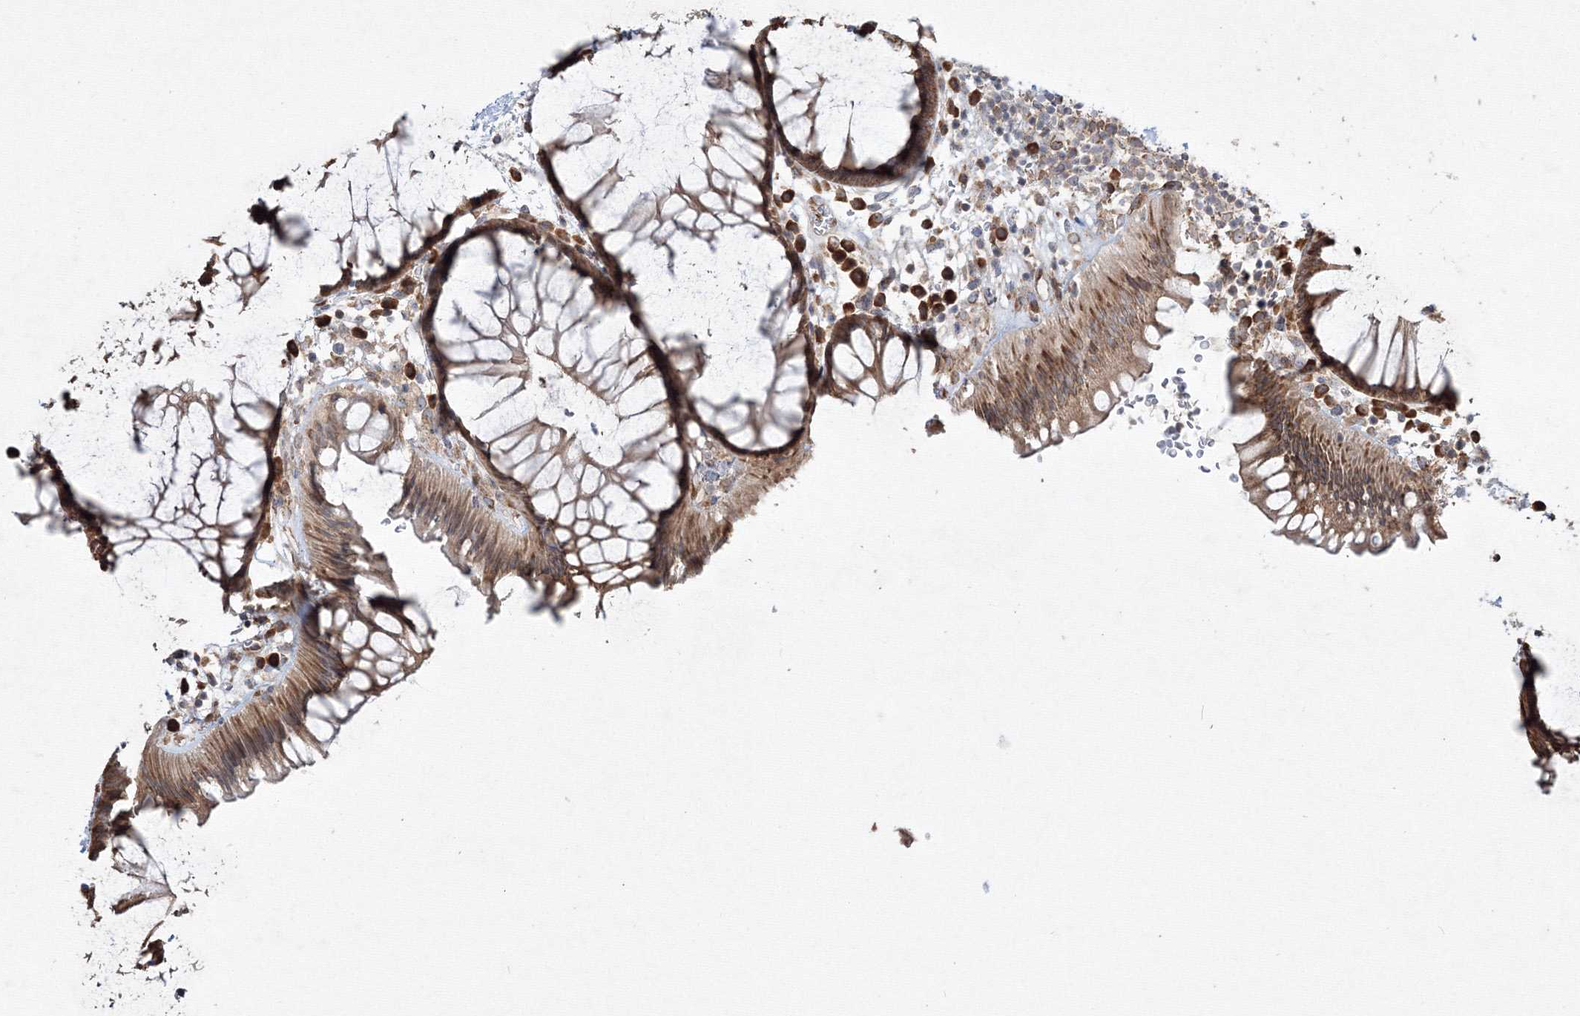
{"staining": {"intensity": "moderate", "quantity": ">75%", "location": "cytoplasmic/membranous"}, "tissue": "rectum", "cell_type": "Glandular cells", "image_type": "normal", "snomed": [{"axis": "morphology", "description": "Normal tissue, NOS"}, {"axis": "topography", "description": "Rectum"}], "caption": "Benign rectum reveals moderate cytoplasmic/membranous positivity in approximately >75% of glandular cells.", "gene": "FBXL8", "patient": {"sex": "male", "age": 51}}